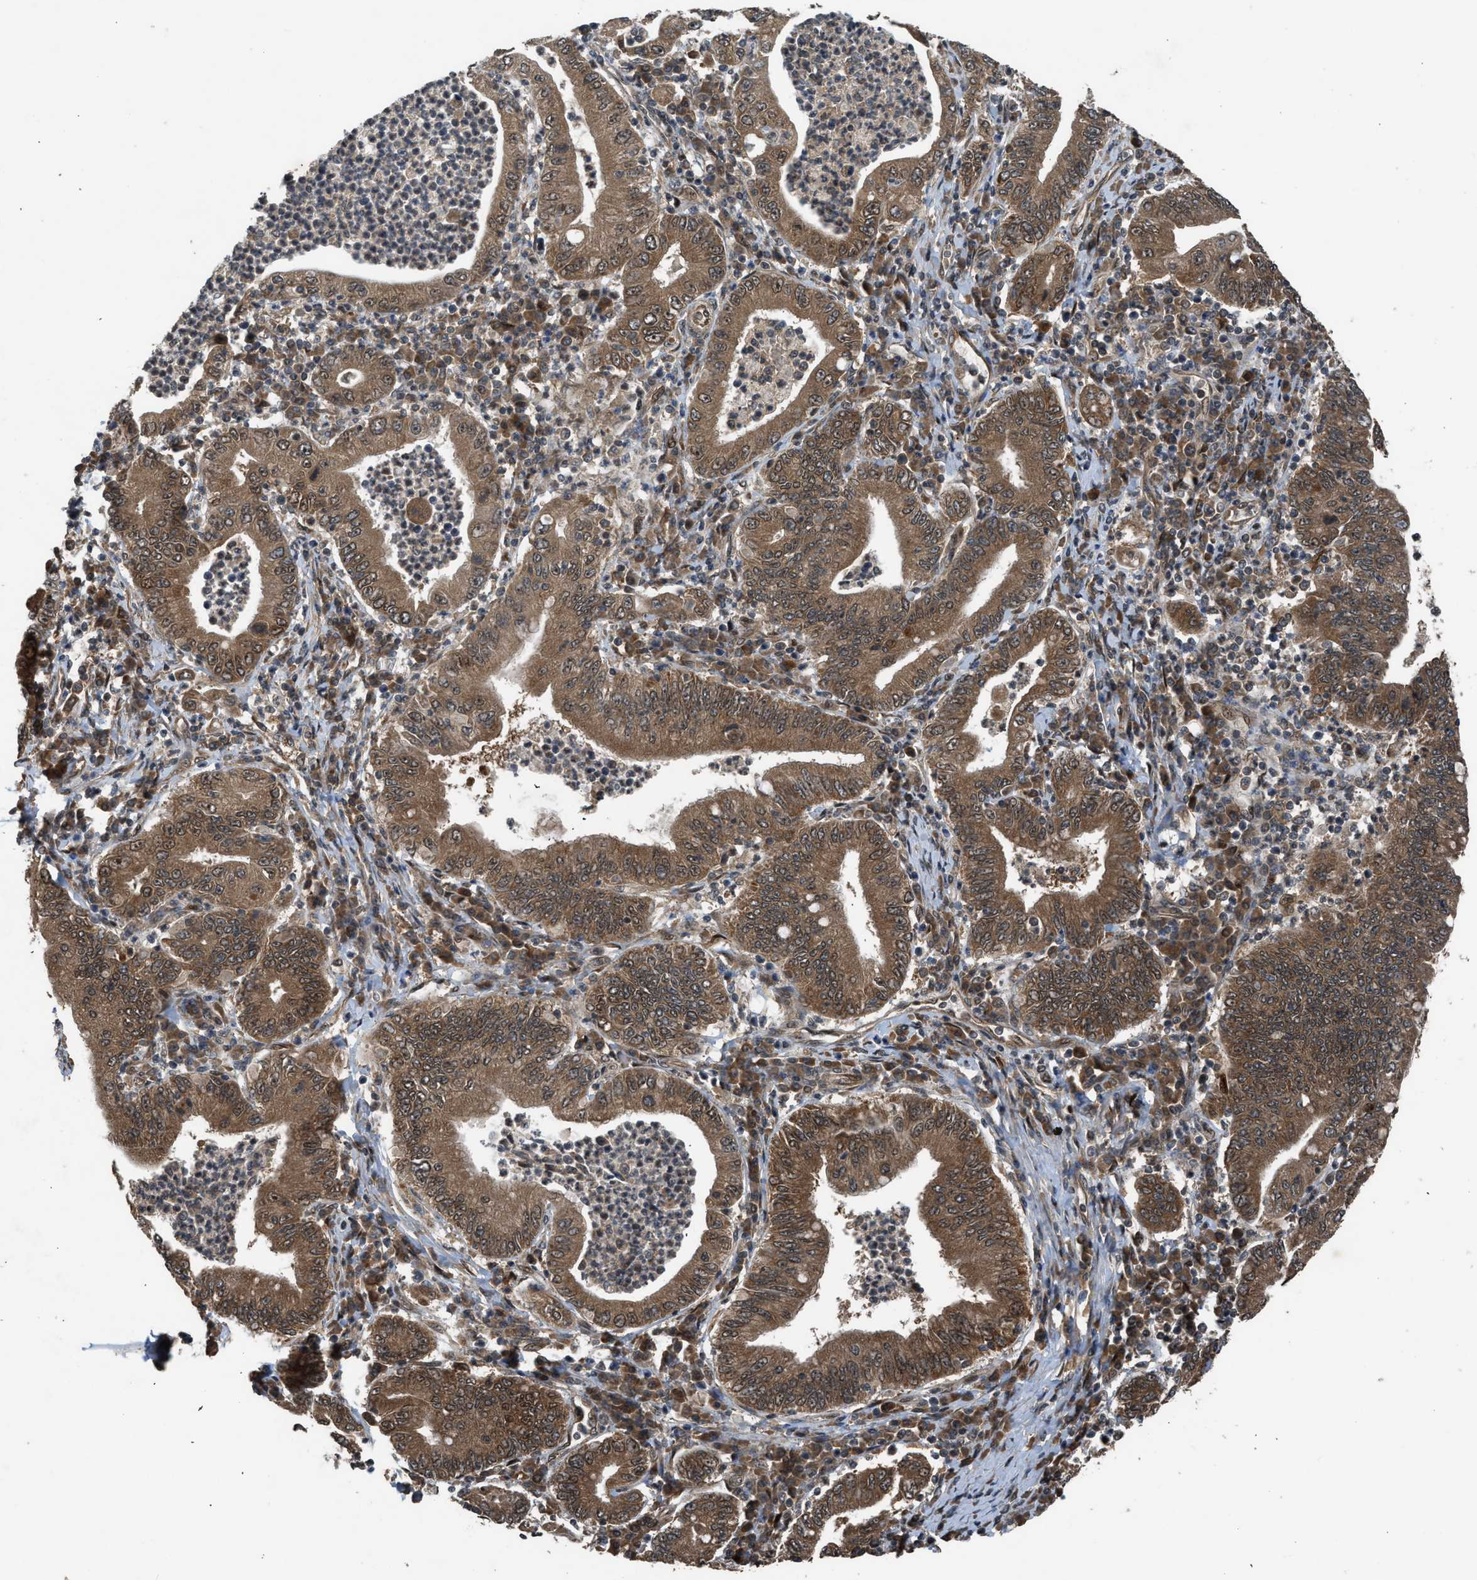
{"staining": {"intensity": "strong", "quantity": ">75%", "location": "cytoplasmic/membranous"}, "tissue": "stomach cancer", "cell_type": "Tumor cells", "image_type": "cancer", "snomed": [{"axis": "morphology", "description": "Normal tissue, NOS"}, {"axis": "morphology", "description": "Adenocarcinoma, NOS"}, {"axis": "topography", "description": "Esophagus"}, {"axis": "topography", "description": "Stomach, upper"}, {"axis": "topography", "description": "Peripheral nerve tissue"}], "caption": "Protein staining exhibits strong cytoplasmic/membranous expression in about >75% of tumor cells in stomach cancer.", "gene": "TXNL1", "patient": {"sex": "male", "age": 62}}